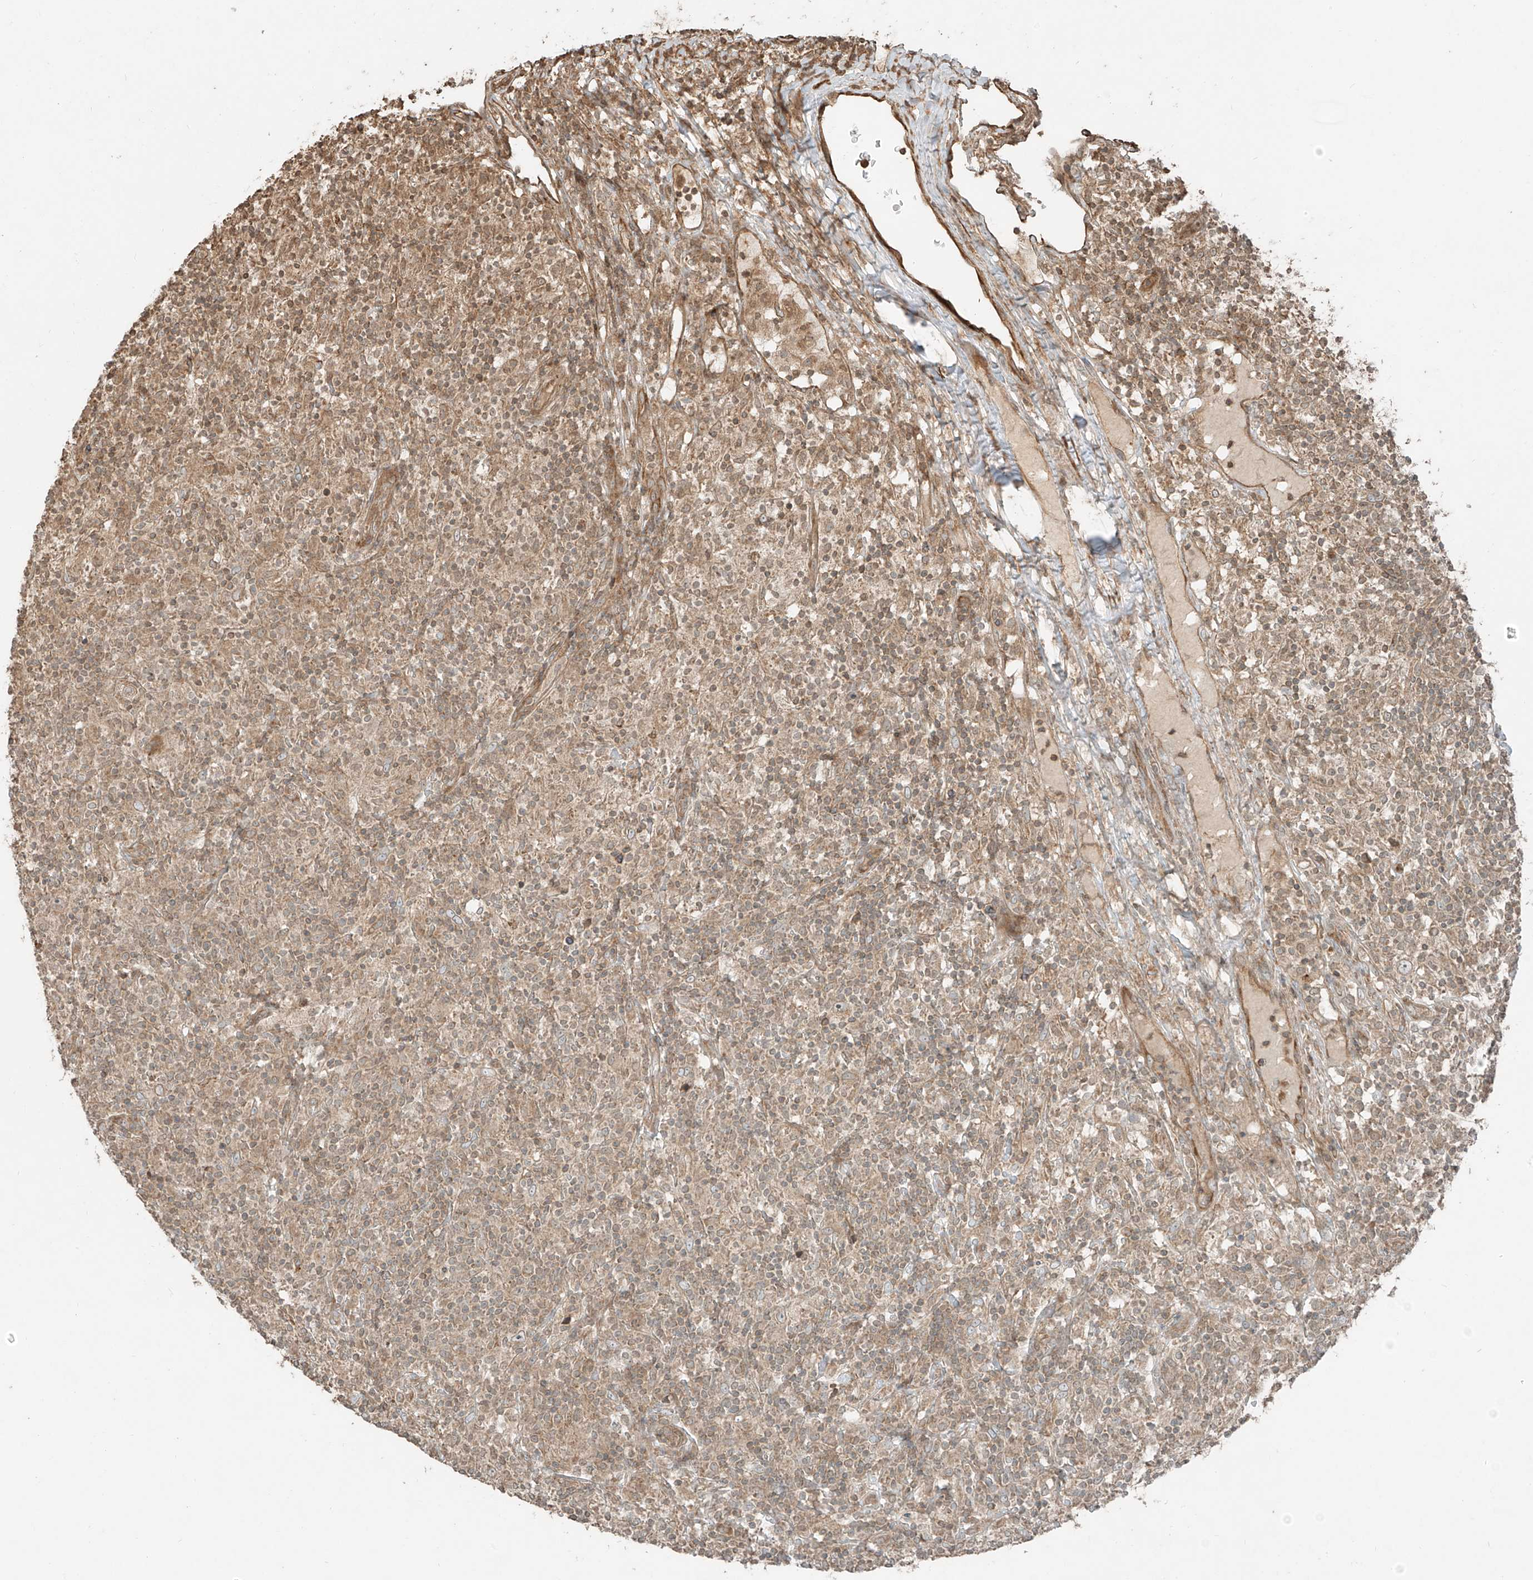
{"staining": {"intensity": "weak", "quantity": ">75%", "location": "cytoplasmic/membranous"}, "tissue": "lymphoma", "cell_type": "Tumor cells", "image_type": "cancer", "snomed": [{"axis": "morphology", "description": "Hodgkin's disease, NOS"}, {"axis": "topography", "description": "Lymph node"}], "caption": "Immunohistochemical staining of lymphoma displays weak cytoplasmic/membranous protein positivity in approximately >75% of tumor cells. The staining was performed using DAB (3,3'-diaminobenzidine) to visualize the protein expression in brown, while the nuclei were stained in blue with hematoxylin (Magnification: 20x).", "gene": "ANKZF1", "patient": {"sex": "male", "age": 70}}